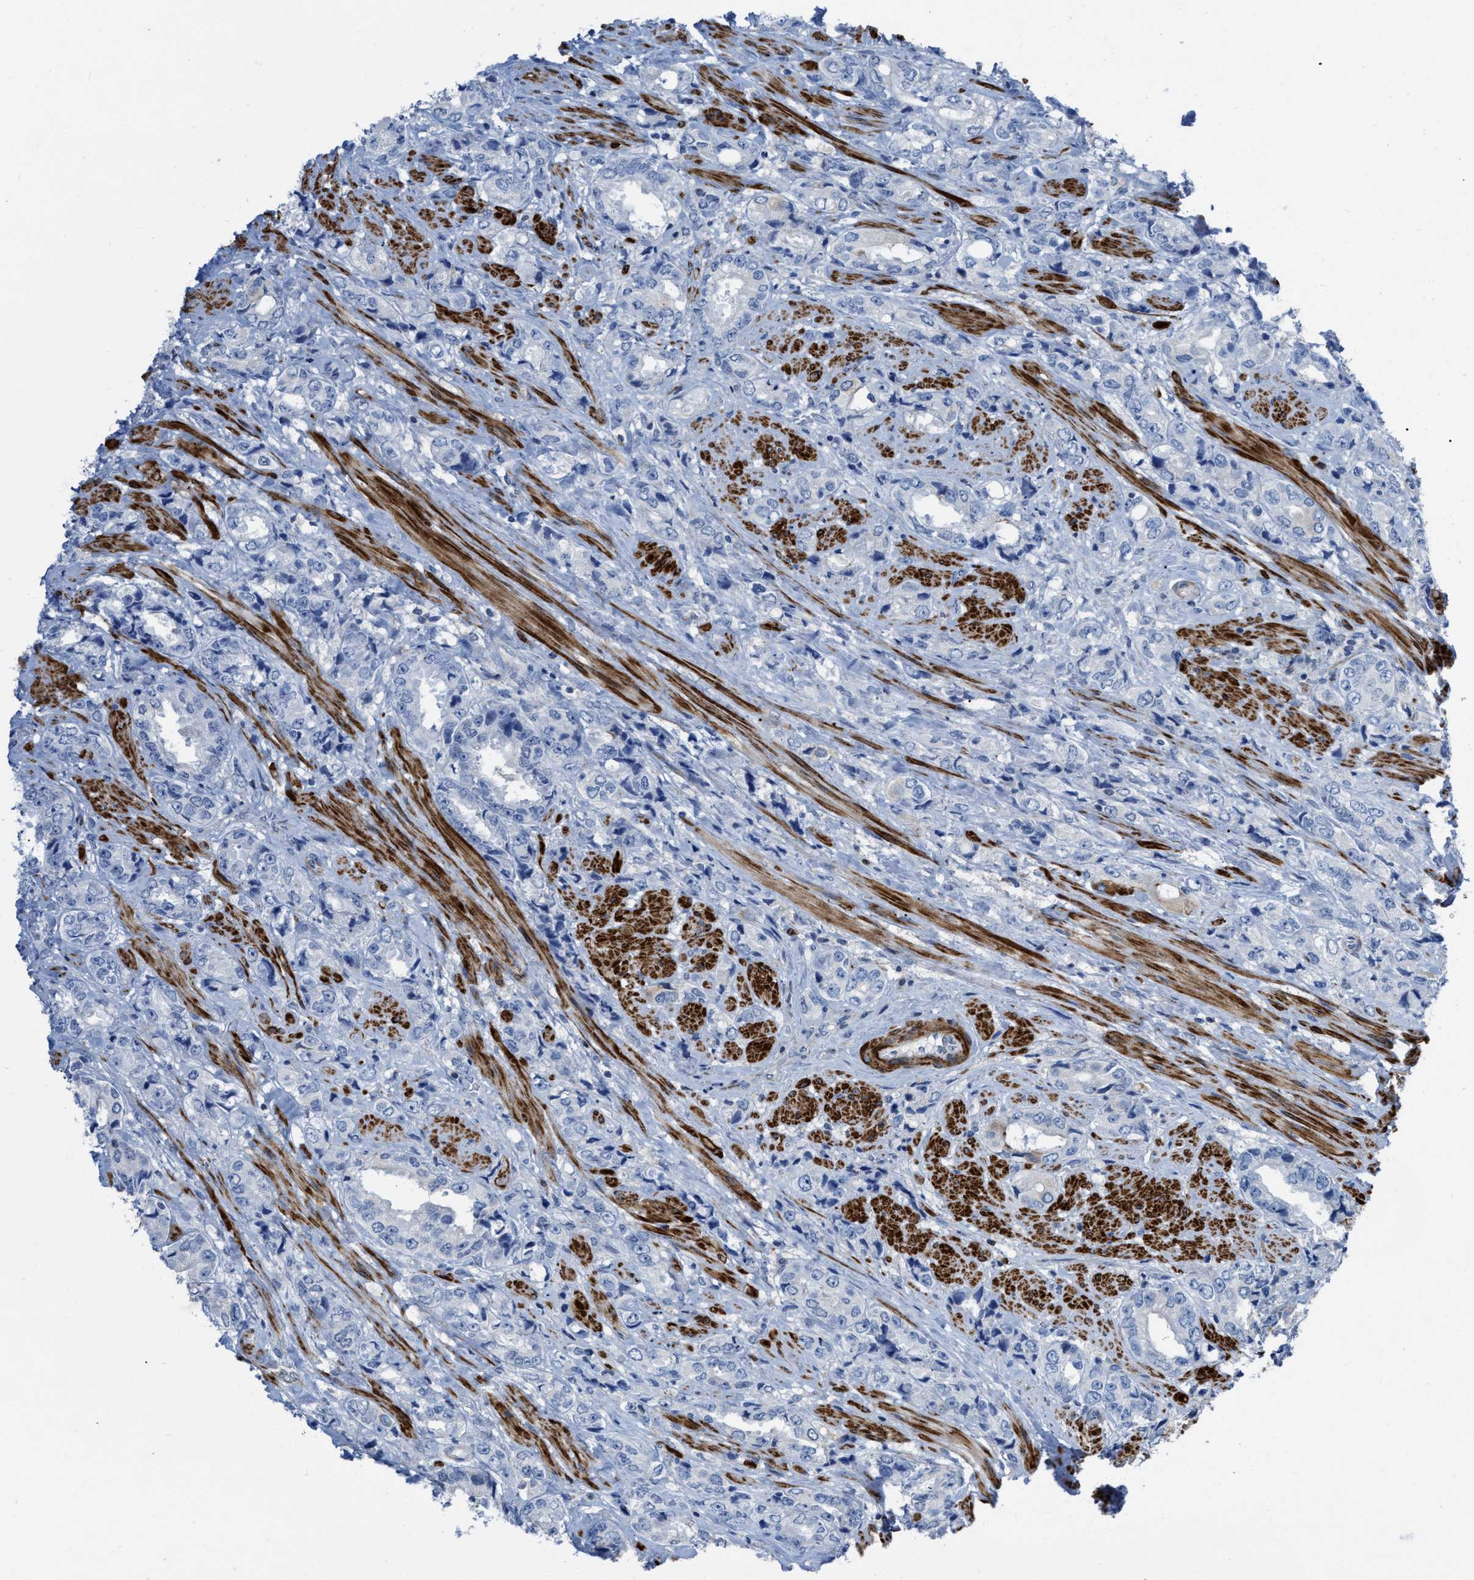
{"staining": {"intensity": "negative", "quantity": "none", "location": "none"}, "tissue": "prostate cancer", "cell_type": "Tumor cells", "image_type": "cancer", "snomed": [{"axis": "morphology", "description": "Adenocarcinoma, High grade"}, {"axis": "topography", "description": "Prostate"}], "caption": "The micrograph displays no significant positivity in tumor cells of prostate cancer.", "gene": "PRMT2", "patient": {"sex": "male", "age": 61}}